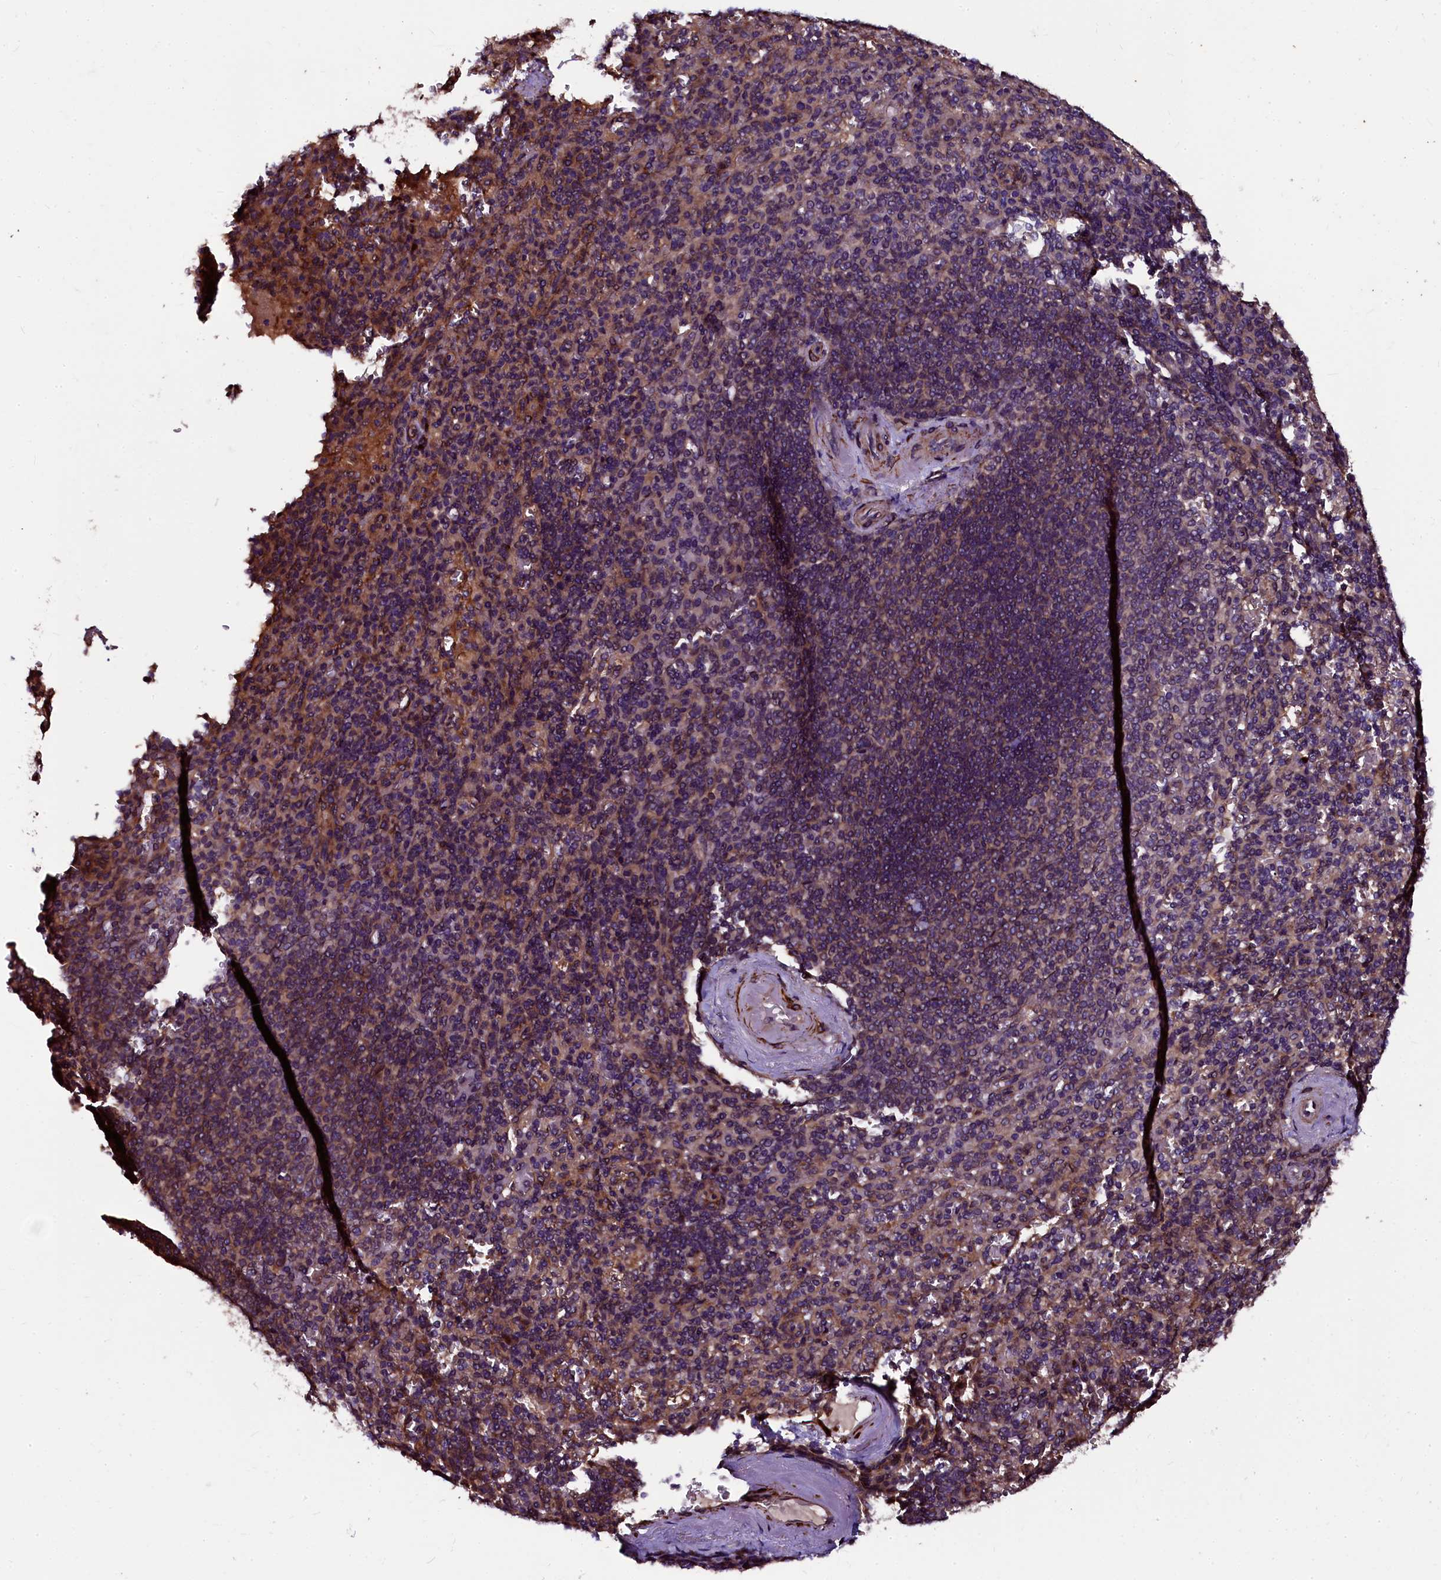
{"staining": {"intensity": "moderate", "quantity": ">75%", "location": "cytoplasmic/membranous"}, "tissue": "spleen", "cell_type": "Cells in red pulp", "image_type": "normal", "snomed": [{"axis": "morphology", "description": "Normal tissue, NOS"}, {"axis": "topography", "description": "Spleen"}], "caption": "This image displays immunohistochemistry (IHC) staining of unremarkable spleen, with medium moderate cytoplasmic/membranous expression in about >75% of cells in red pulp.", "gene": "N4BP1", "patient": {"sex": "male", "age": 82}}